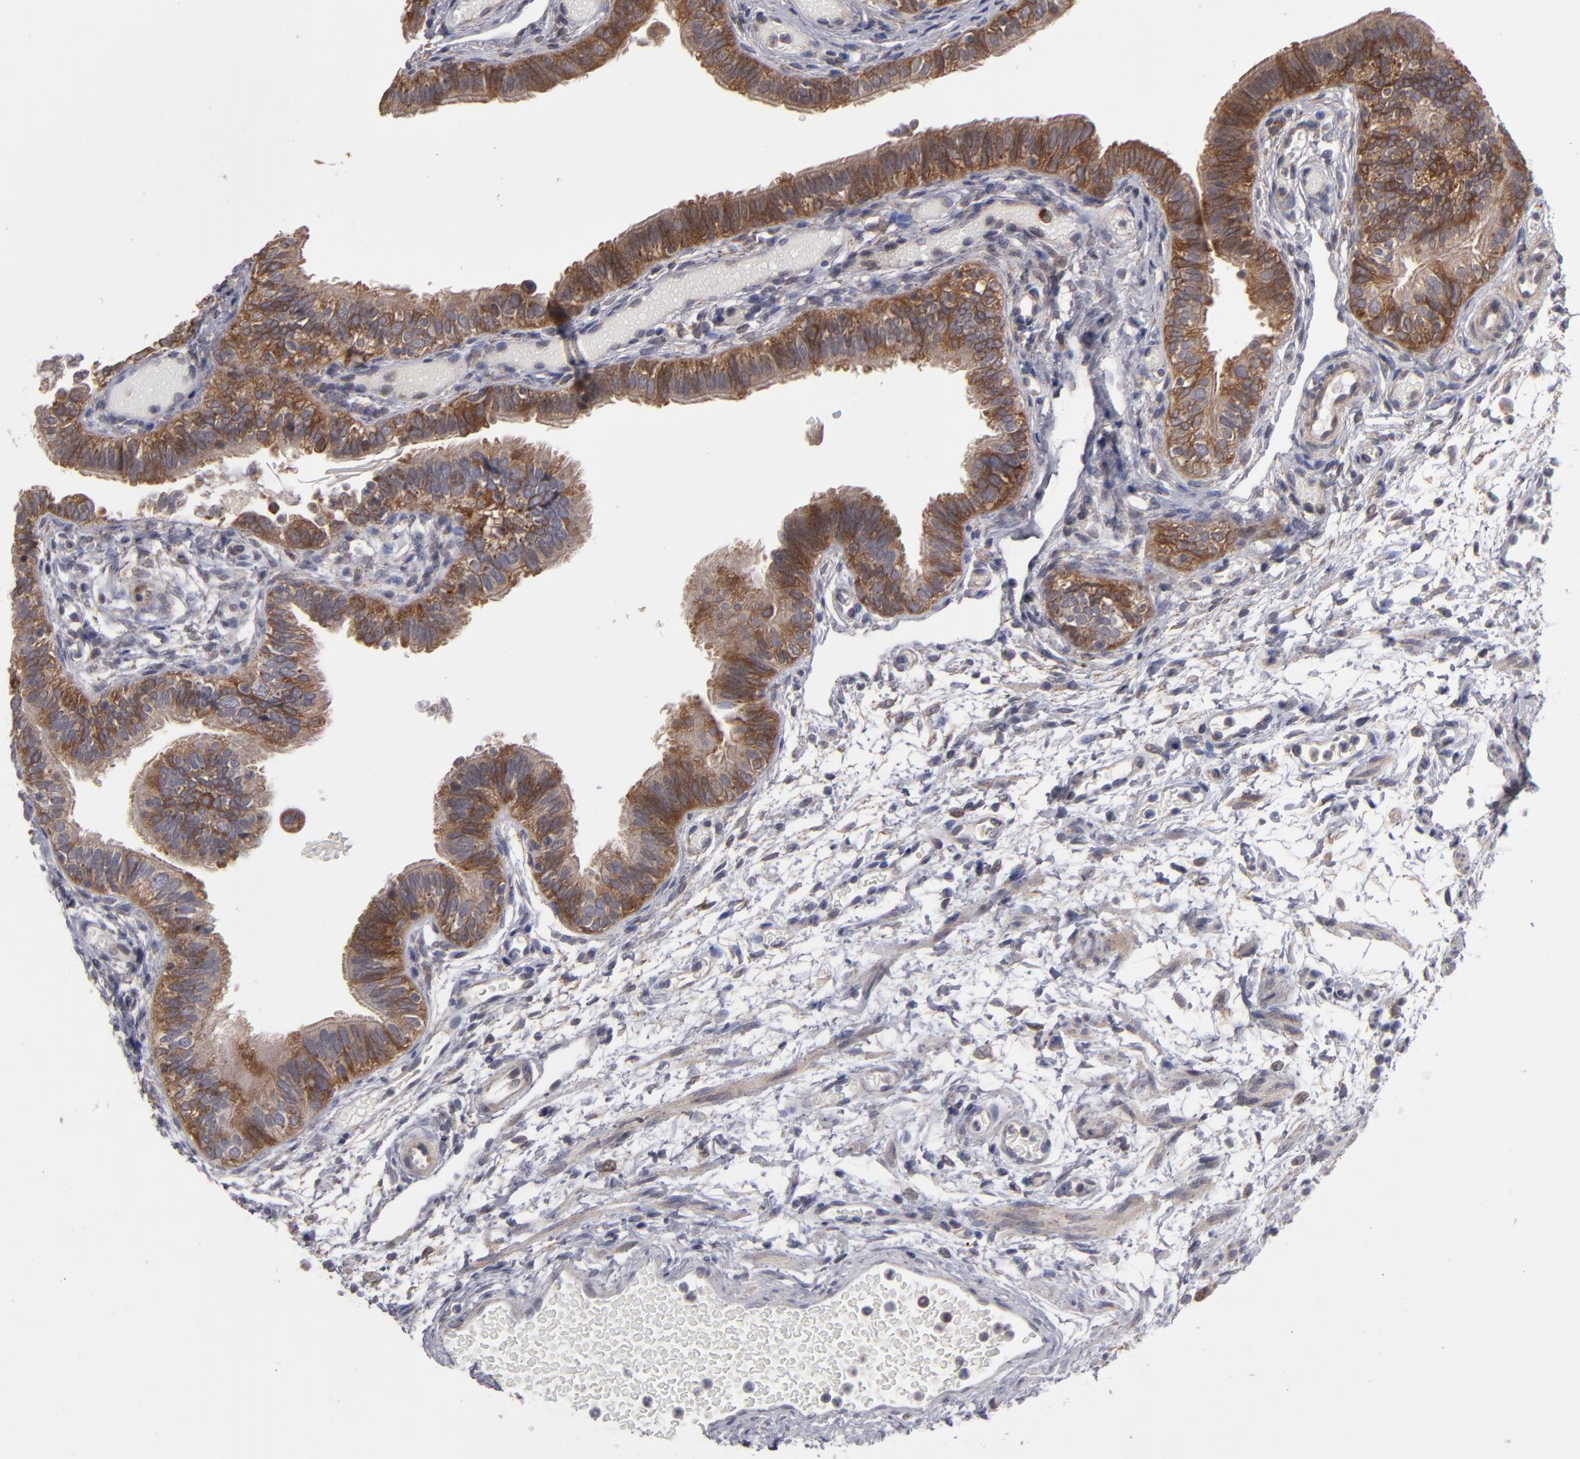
{"staining": {"intensity": "moderate", "quantity": ">75%", "location": "cytoplasmic/membranous"}, "tissue": "fallopian tube", "cell_type": "Glandular cells", "image_type": "normal", "snomed": [{"axis": "morphology", "description": "Normal tissue, NOS"}, {"axis": "morphology", "description": "Dermoid, NOS"}, {"axis": "topography", "description": "Fallopian tube"}], "caption": "IHC histopathology image of unremarkable fallopian tube stained for a protein (brown), which displays medium levels of moderate cytoplasmic/membranous positivity in approximately >75% of glandular cells.", "gene": "SND1", "patient": {"sex": "female", "age": 33}}